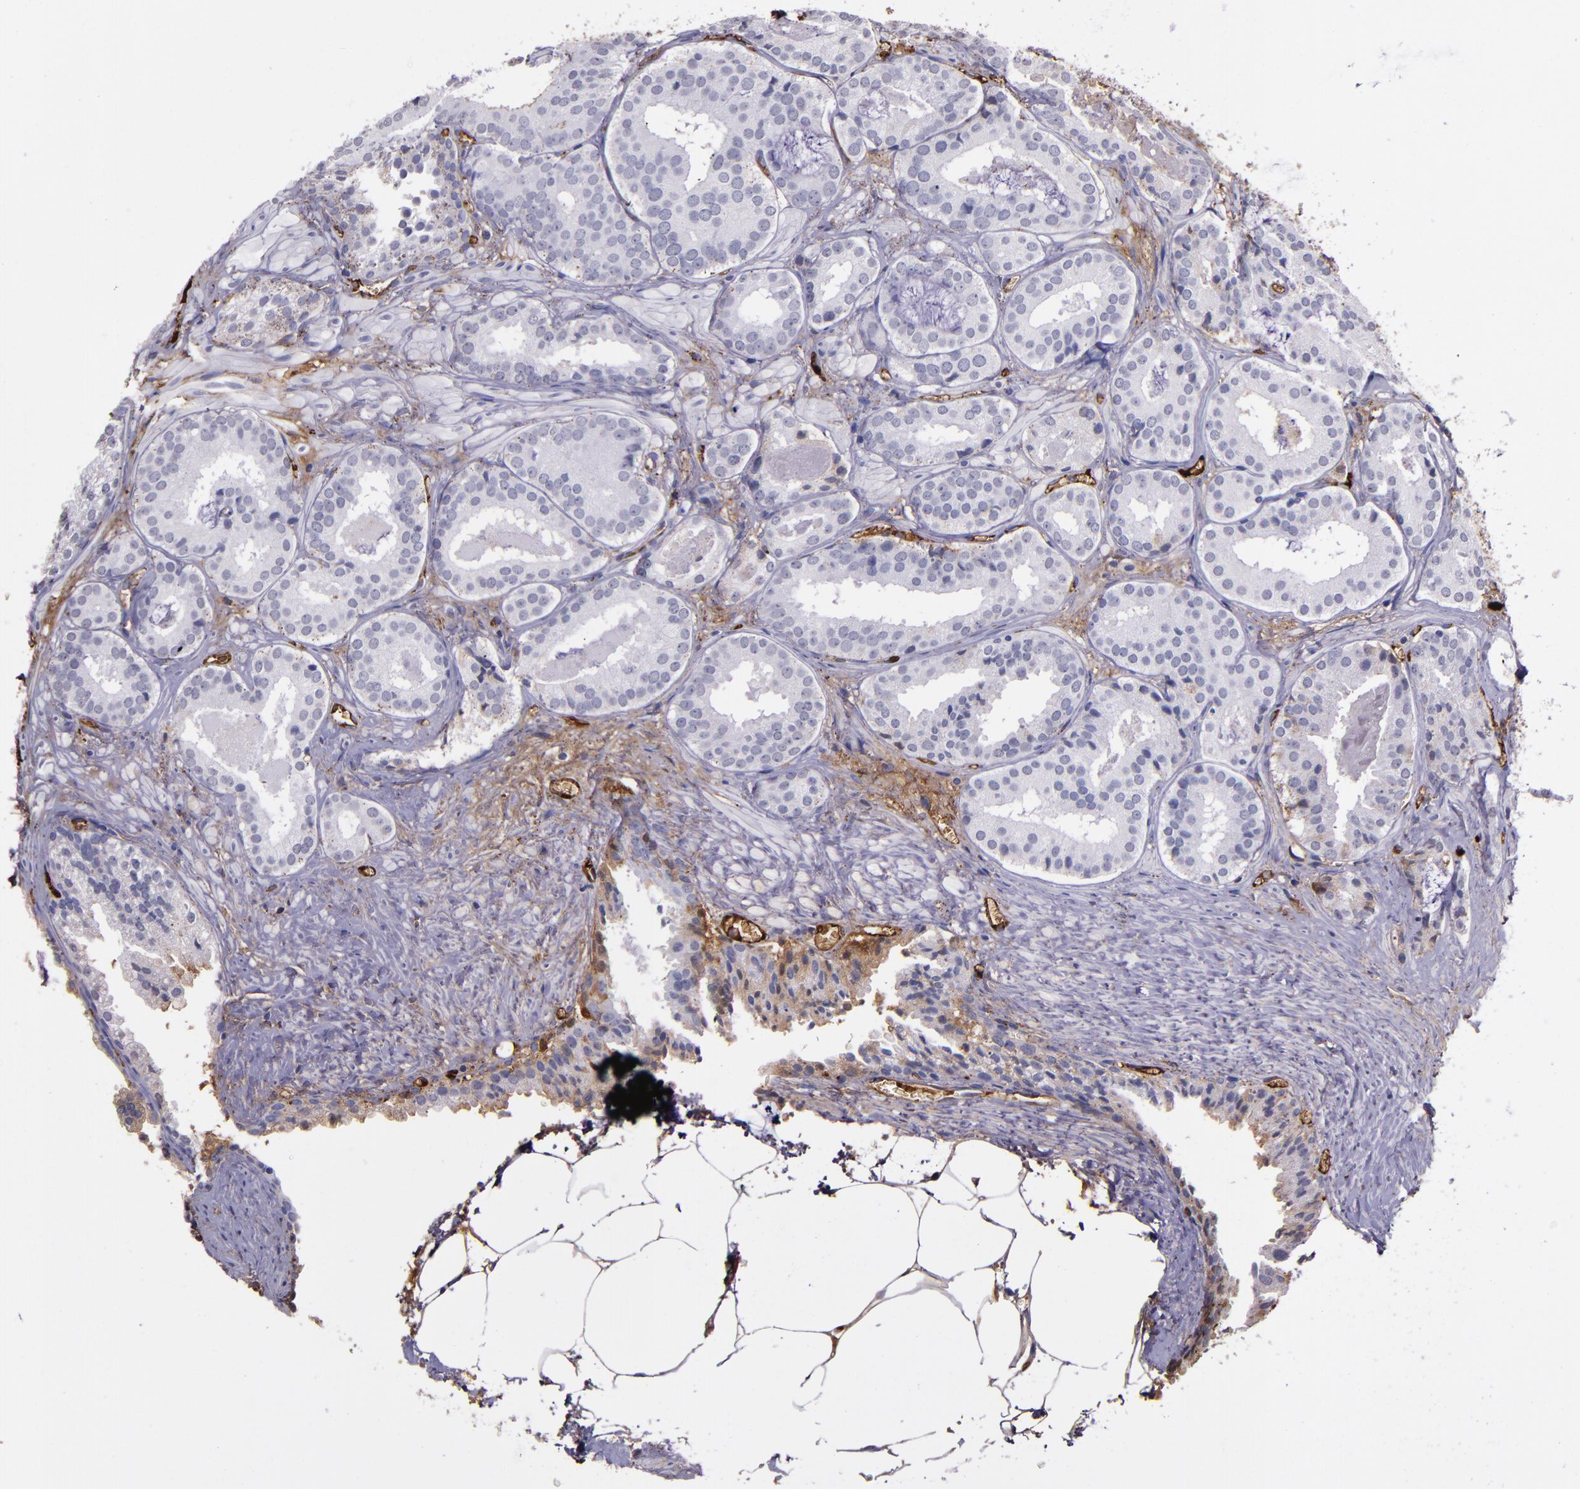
{"staining": {"intensity": "negative", "quantity": "none", "location": "none"}, "tissue": "prostate cancer", "cell_type": "Tumor cells", "image_type": "cancer", "snomed": [{"axis": "morphology", "description": "Adenocarcinoma, Medium grade"}, {"axis": "topography", "description": "Prostate"}], "caption": "An immunohistochemistry micrograph of prostate cancer is shown. There is no staining in tumor cells of prostate cancer.", "gene": "A2M", "patient": {"sex": "male", "age": 64}}